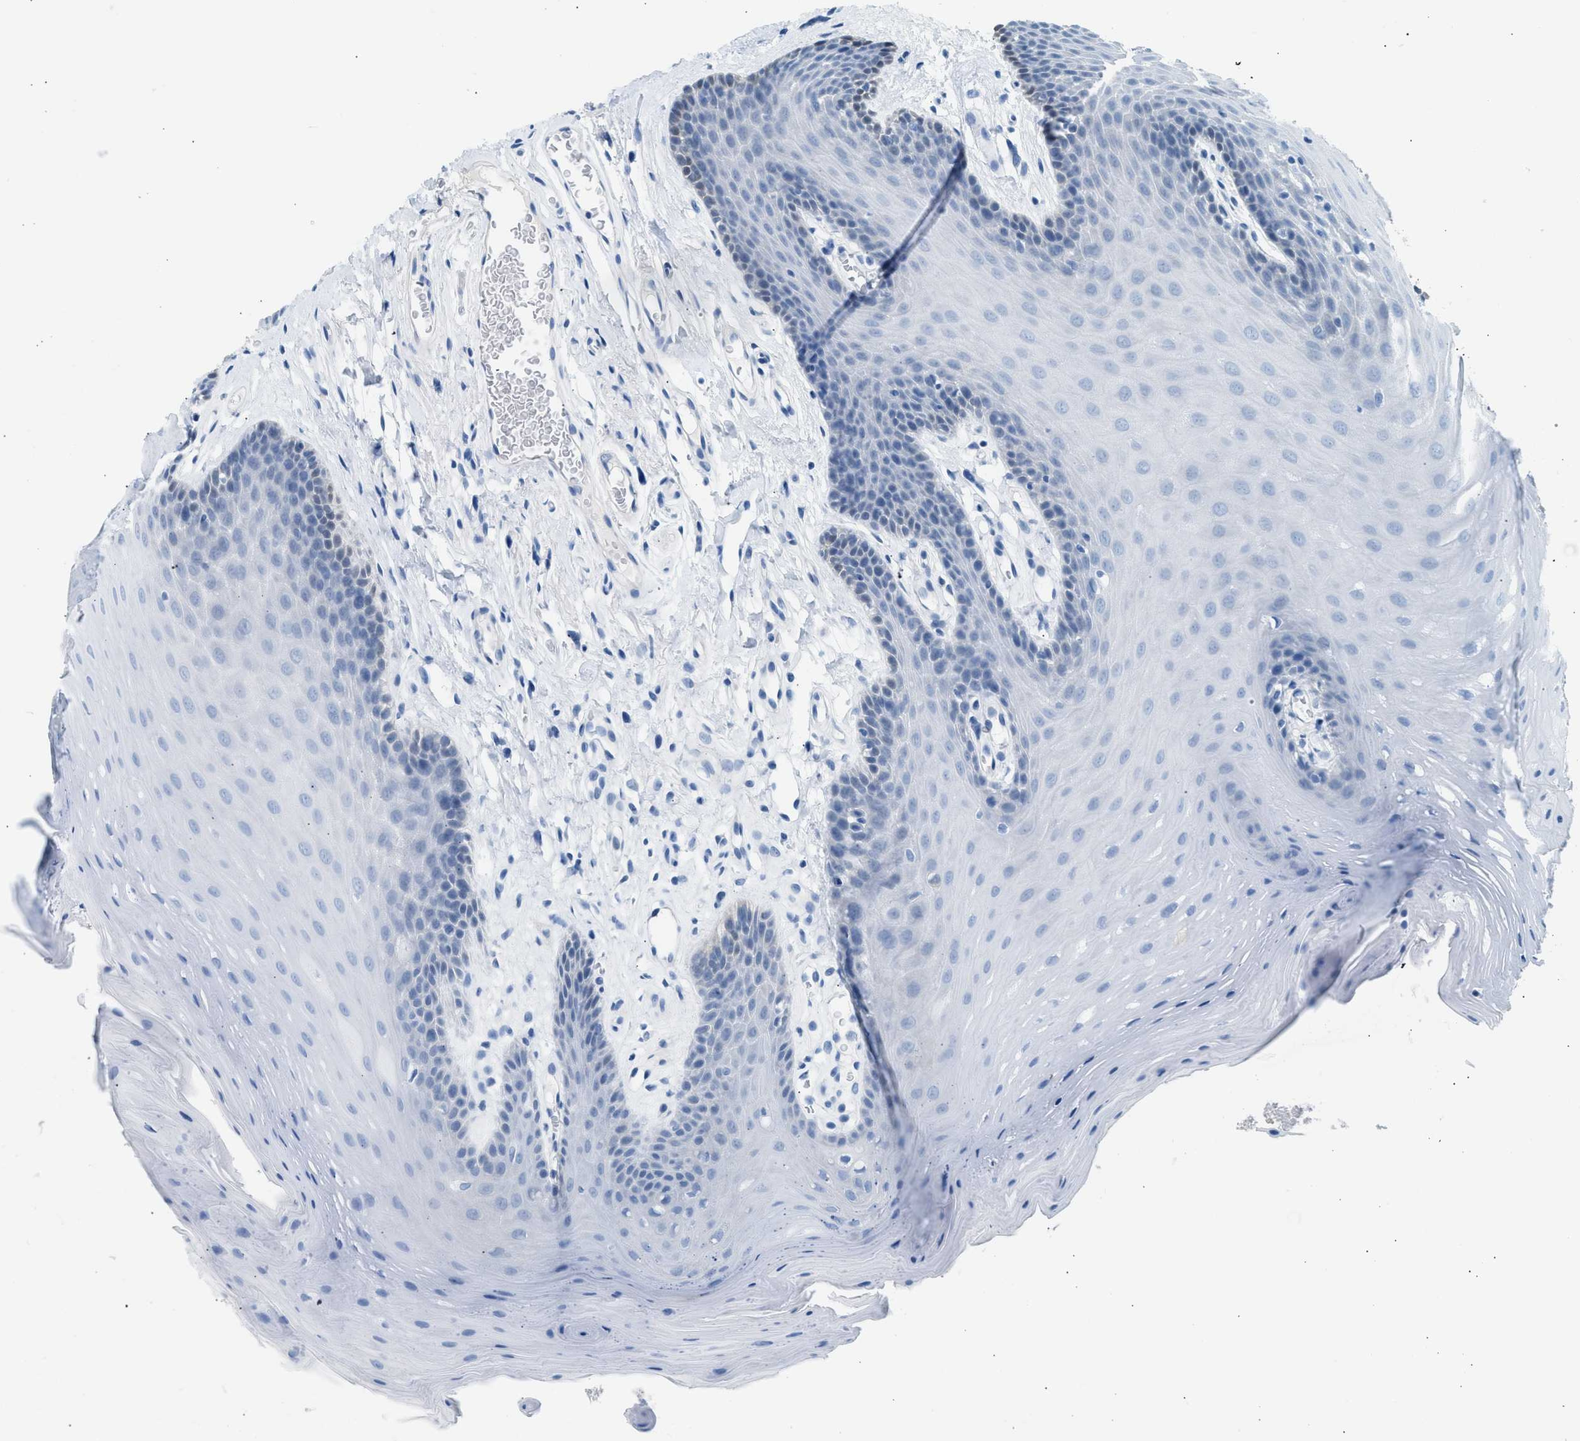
{"staining": {"intensity": "negative", "quantity": "none", "location": "none"}, "tissue": "oral mucosa", "cell_type": "Squamous epithelial cells", "image_type": "normal", "snomed": [{"axis": "morphology", "description": "Normal tissue, NOS"}, {"axis": "morphology", "description": "Squamous cell carcinoma, NOS"}, {"axis": "topography", "description": "Oral tissue"}, {"axis": "topography", "description": "Head-Neck"}], "caption": "Immunohistochemistry (IHC) micrograph of unremarkable oral mucosa stained for a protein (brown), which shows no staining in squamous epithelial cells.", "gene": "SPAM1", "patient": {"sex": "male", "age": 71}}